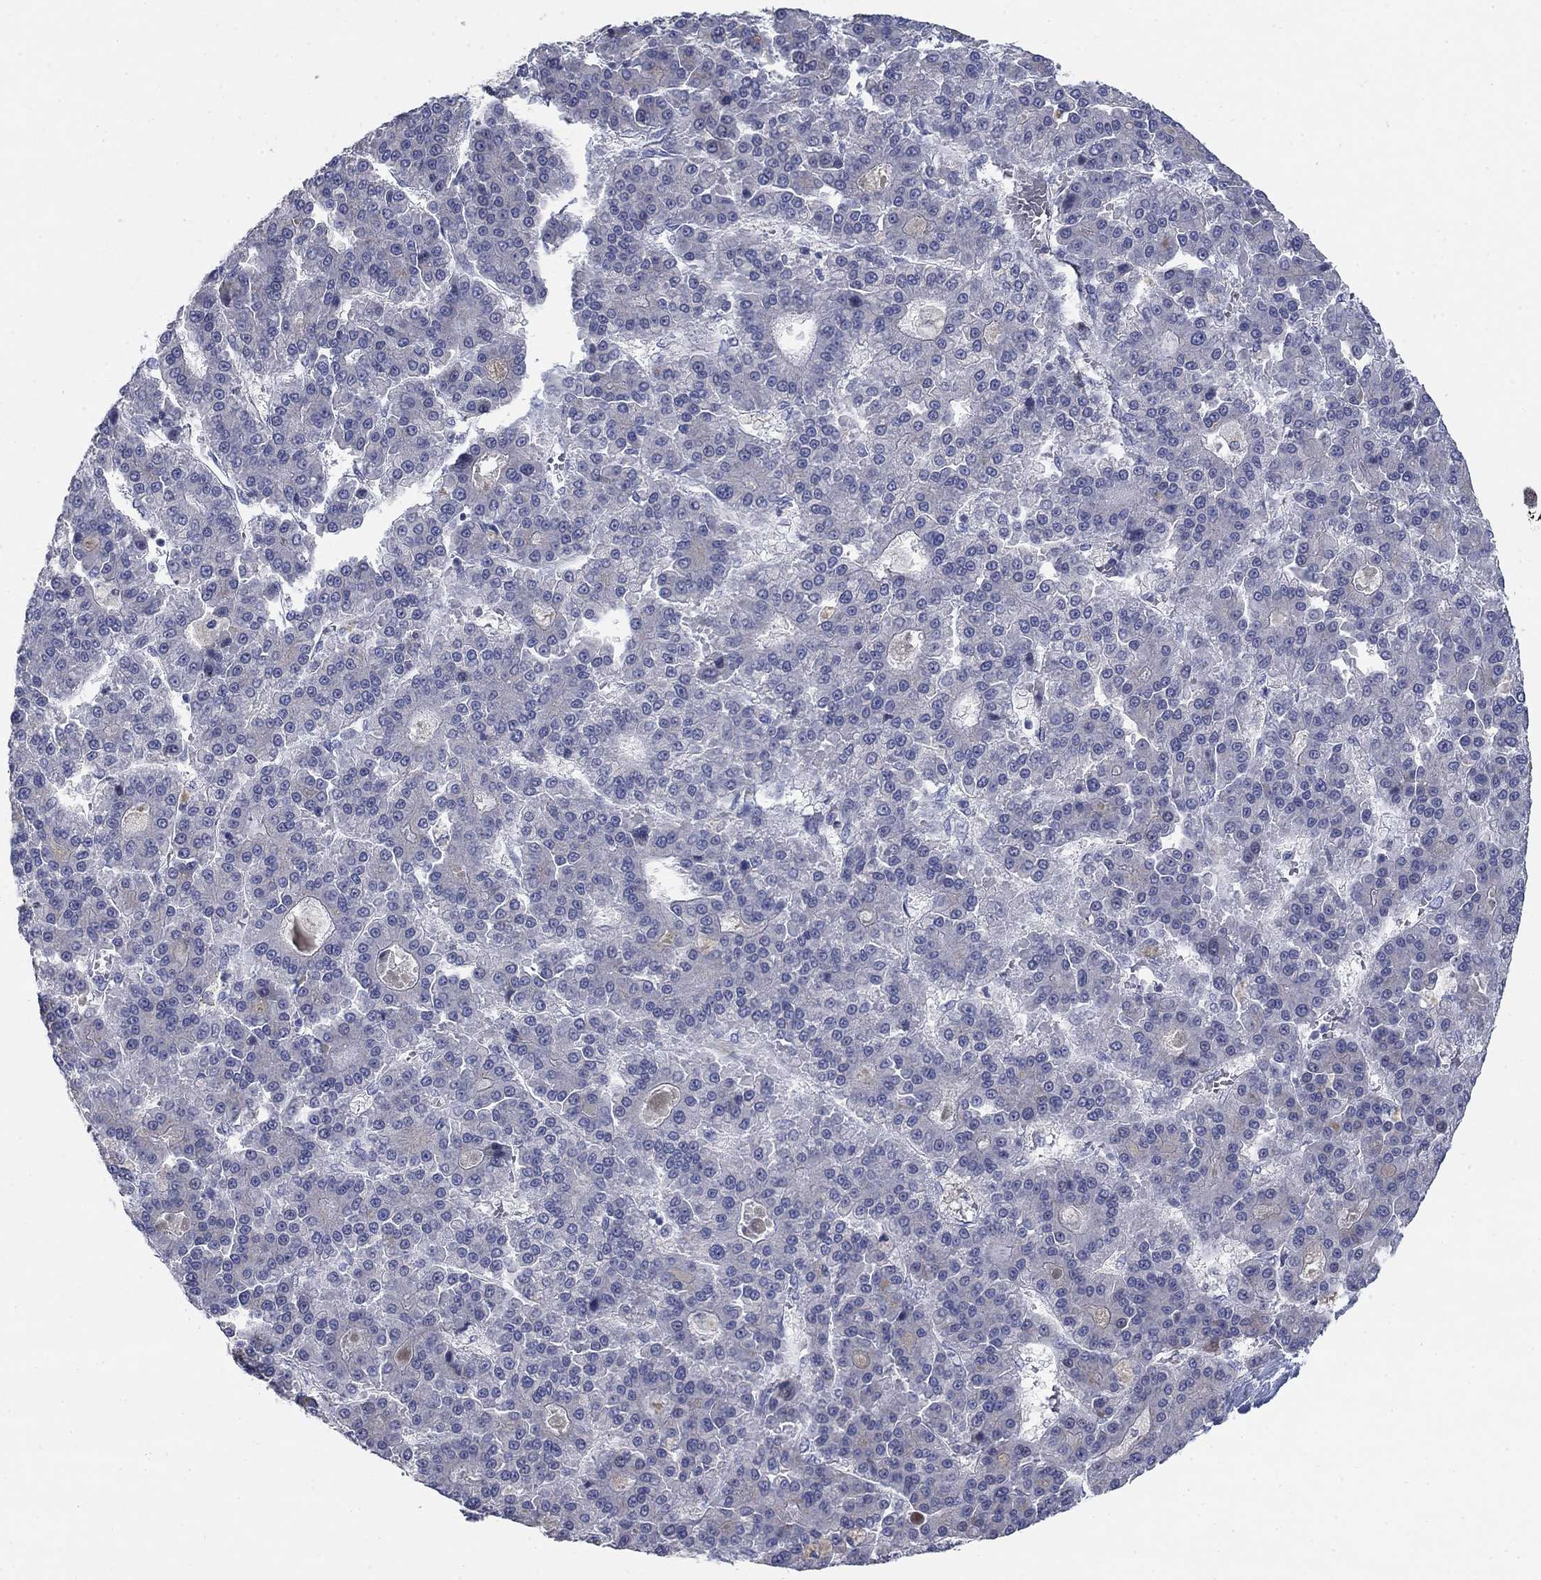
{"staining": {"intensity": "negative", "quantity": "none", "location": "none"}, "tissue": "liver cancer", "cell_type": "Tumor cells", "image_type": "cancer", "snomed": [{"axis": "morphology", "description": "Carcinoma, Hepatocellular, NOS"}, {"axis": "topography", "description": "Liver"}], "caption": "This is an IHC histopathology image of hepatocellular carcinoma (liver). There is no positivity in tumor cells.", "gene": "TMEM249", "patient": {"sex": "male", "age": 70}}